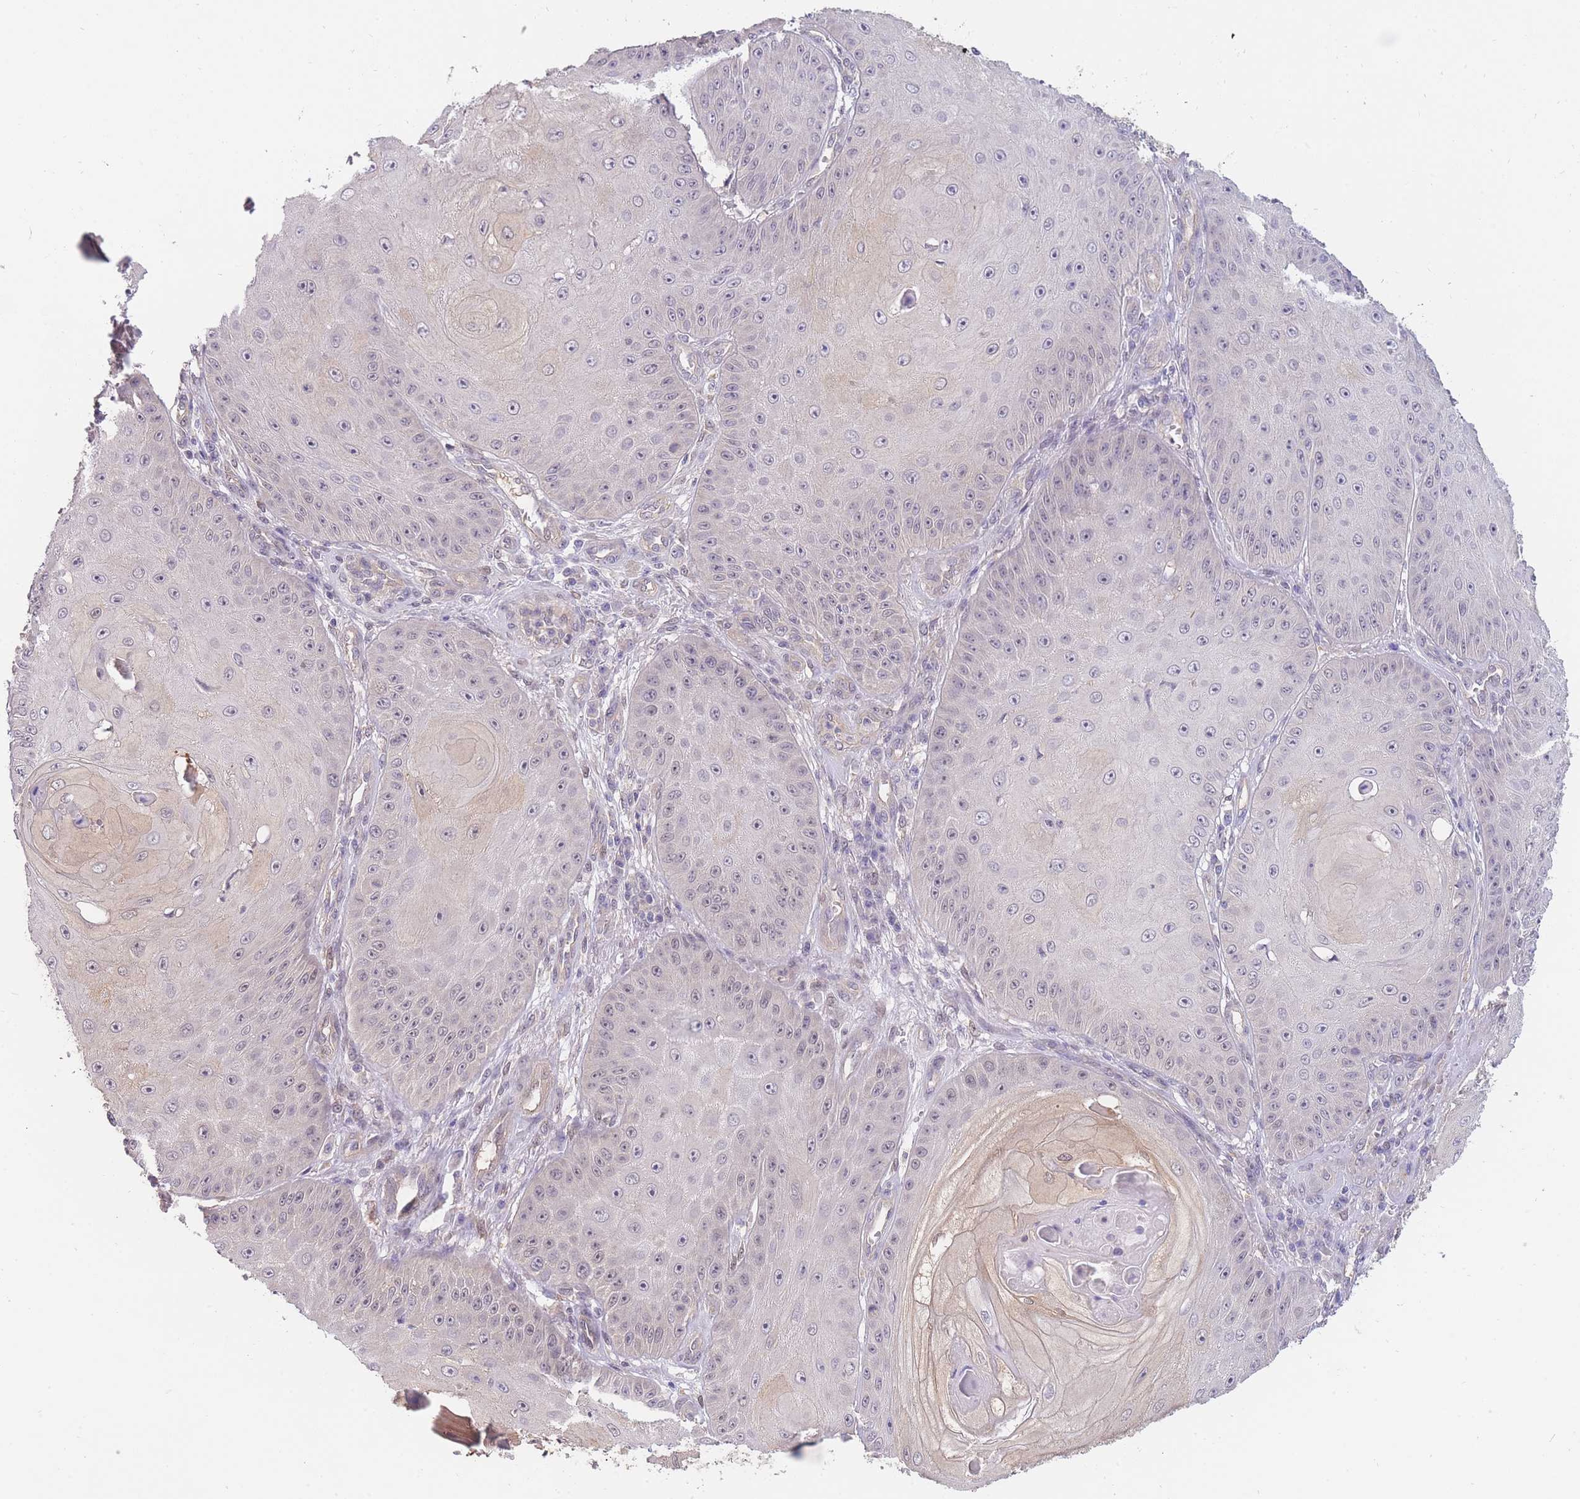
{"staining": {"intensity": "negative", "quantity": "none", "location": "none"}, "tissue": "skin cancer", "cell_type": "Tumor cells", "image_type": "cancer", "snomed": [{"axis": "morphology", "description": "Squamous cell carcinoma, NOS"}, {"axis": "topography", "description": "Skin"}], "caption": "This is an immunohistochemistry (IHC) image of human skin squamous cell carcinoma. There is no positivity in tumor cells.", "gene": "SMC6", "patient": {"sex": "male", "age": 70}}